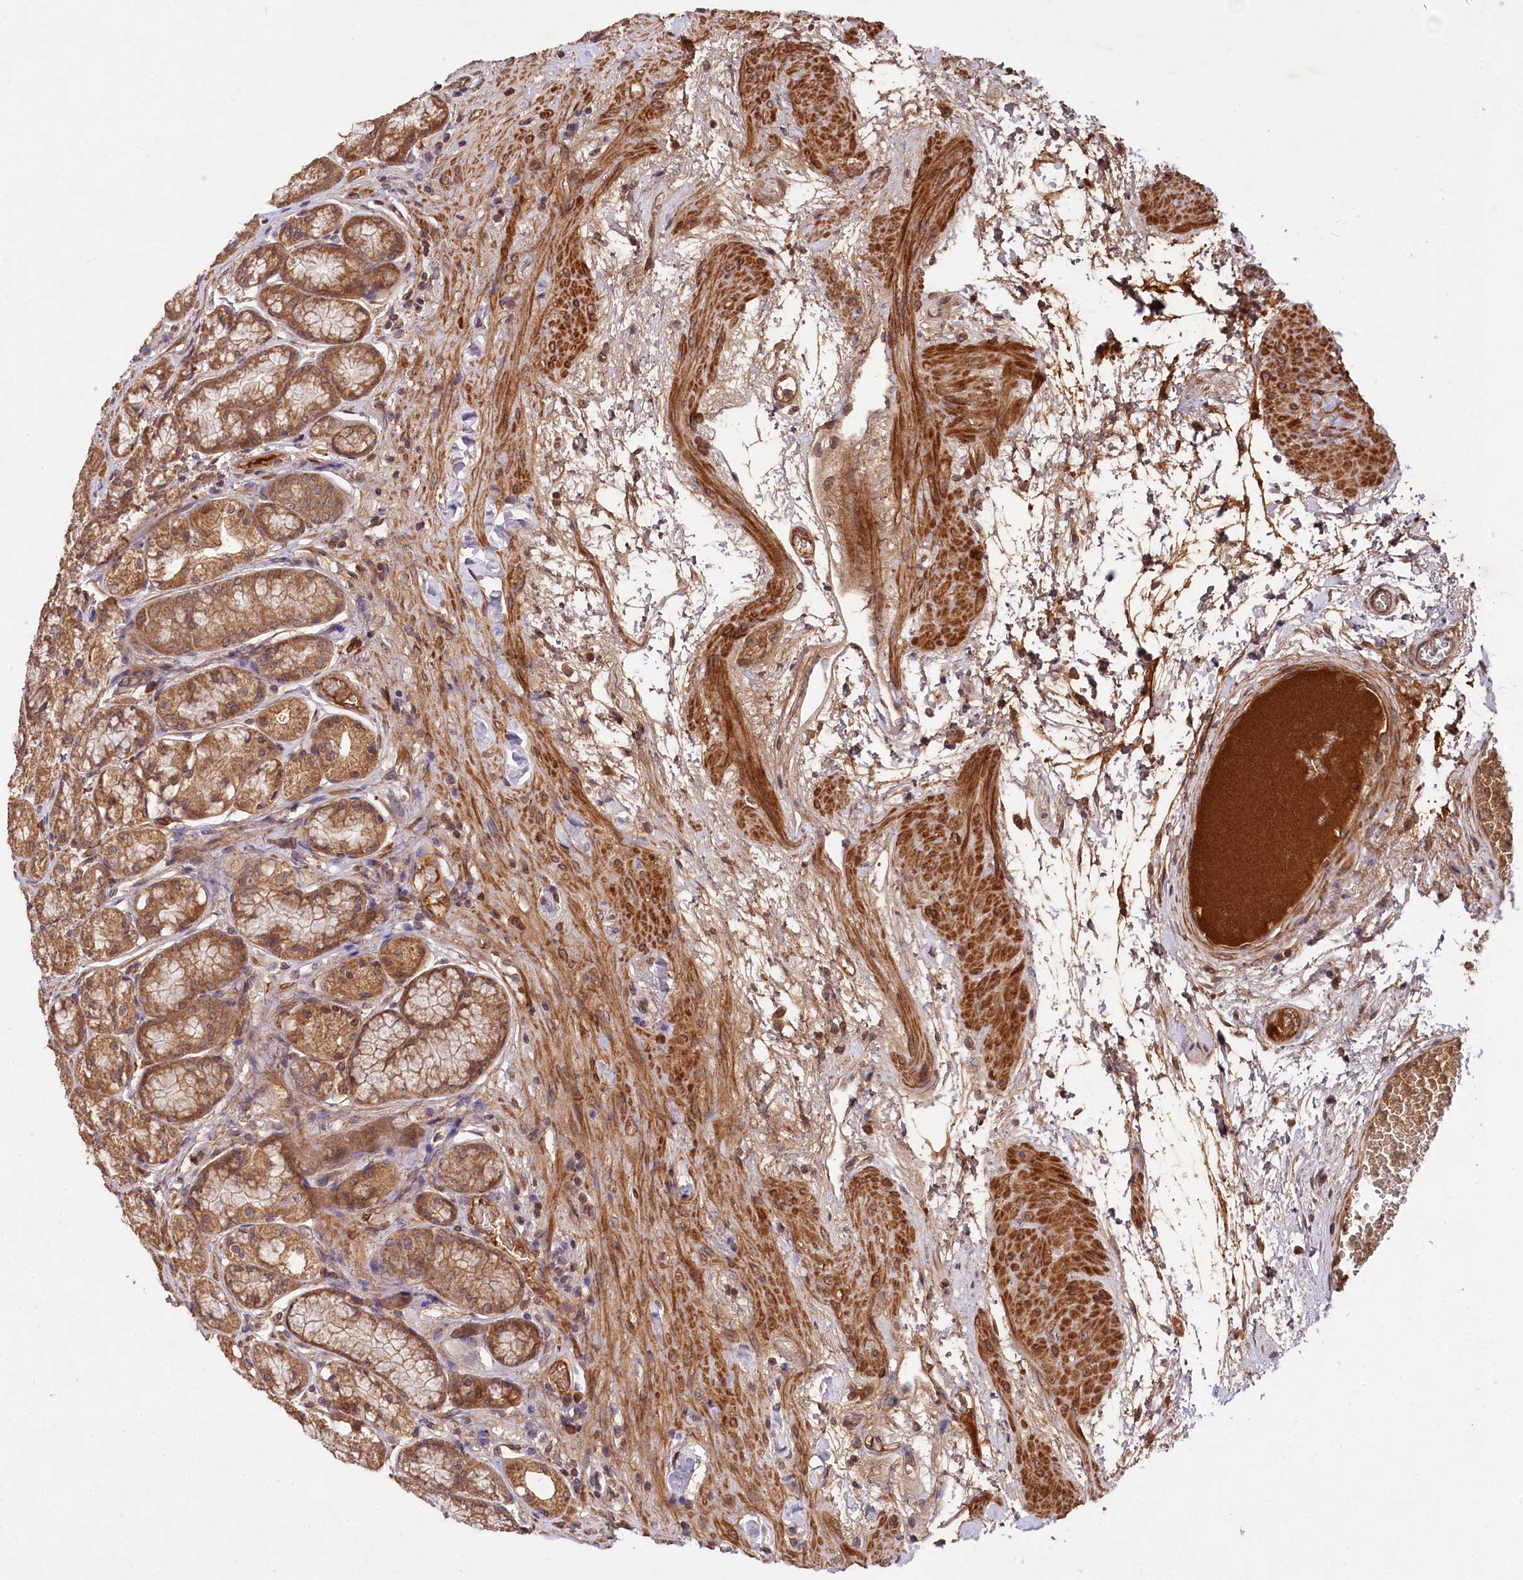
{"staining": {"intensity": "moderate", "quantity": ">75%", "location": "cytoplasmic/membranous"}, "tissue": "stomach", "cell_type": "Glandular cells", "image_type": "normal", "snomed": [{"axis": "morphology", "description": "Normal tissue, NOS"}, {"axis": "morphology", "description": "Adenocarcinoma, NOS"}, {"axis": "morphology", "description": "Adenocarcinoma, High grade"}, {"axis": "topography", "description": "Stomach, upper"}, {"axis": "topography", "description": "Stomach"}], "caption": "Immunohistochemical staining of unremarkable human stomach exhibits >75% levels of moderate cytoplasmic/membranous protein positivity in about >75% of glandular cells.", "gene": "MCF2L2", "patient": {"sex": "female", "age": 65}}